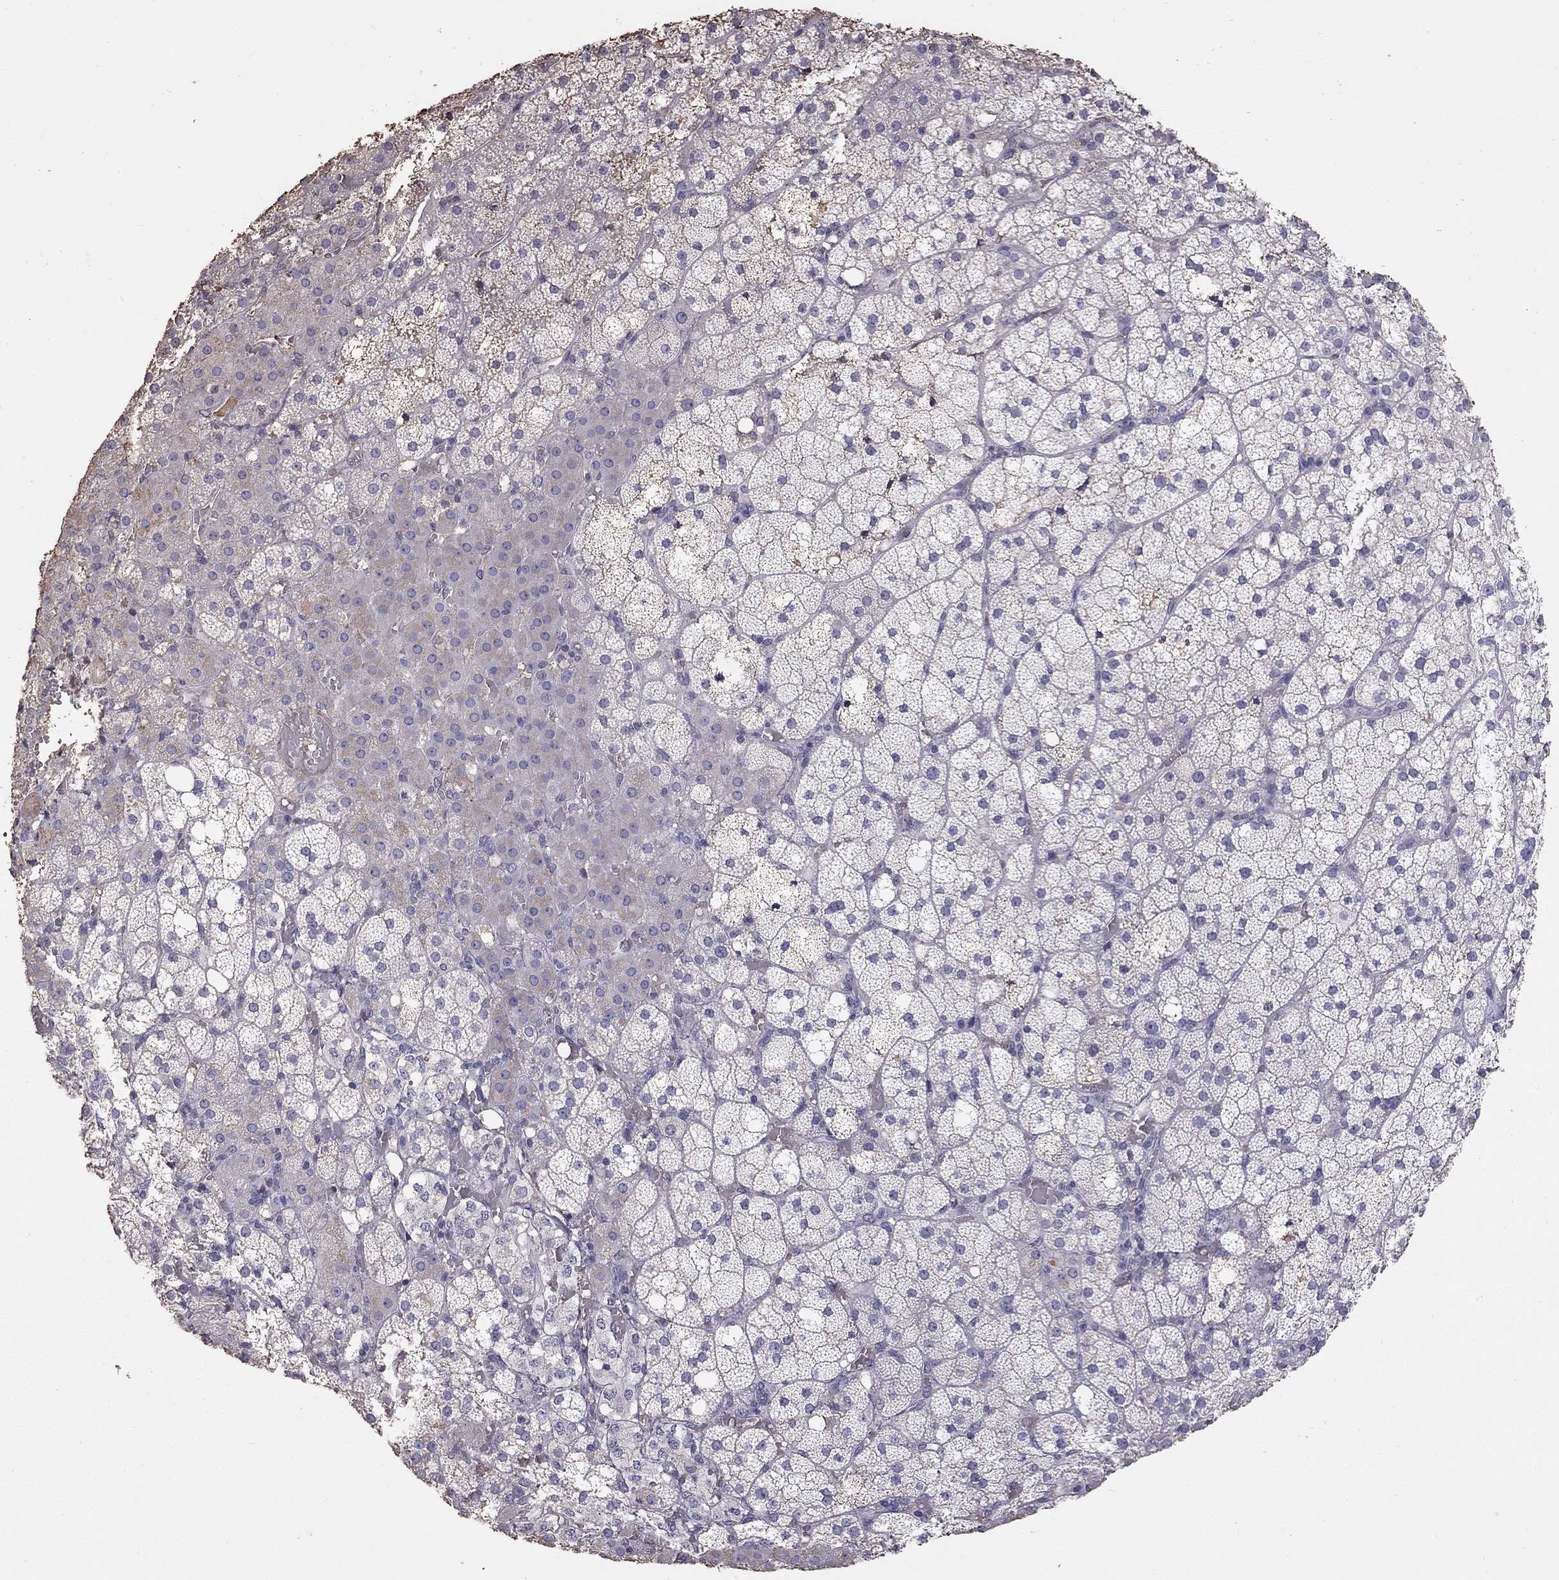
{"staining": {"intensity": "negative", "quantity": "none", "location": "none"}, "tissue": "adrenal gland", "cell_type": "Glandular cells", "image_type": "normal", "snomed": [{"axis": "morphology", "description": "Normal tissue, NOS"}, {"axis": "topography", "description": "Adrenal gland"}], "caption": "This is an IHC photomicrograph of unremarkable adrenal gland. There is no expression in glandular cells.", "gene": "SUN3", "patient": {"sex": "male", "age": 53}}